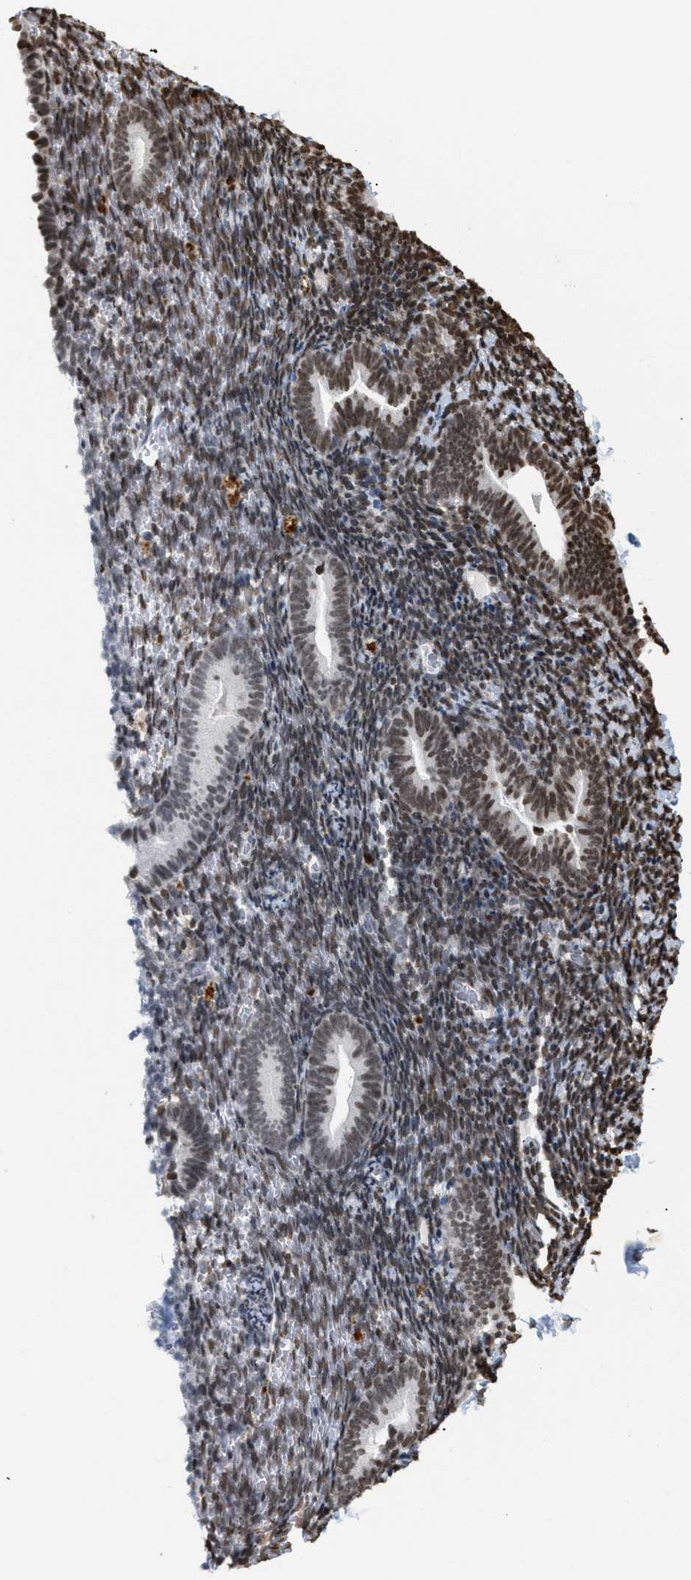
{"staining": {"intensity": "moderate", "quantity": ">75%", "location": "nuclear"}, "tissue": "endometrium", "cell_type": "Cells in endometrial stroma", "image_type": "normal", "snomed": [{"axis": "morphology", "description": "Normal tissue, NOS"}, {"axis": "topography", "description": "Endometrium"}], "caption": "Immunohistochemistry photomicrograph of unremarkable endometrium stained for a protein (brown), which displays medium levels of moderate nuclear expression in approximately >75% of cells in endometrial stroma.", "gene": "HMGN2", "patient": {"sex": "female", "age": 51}}